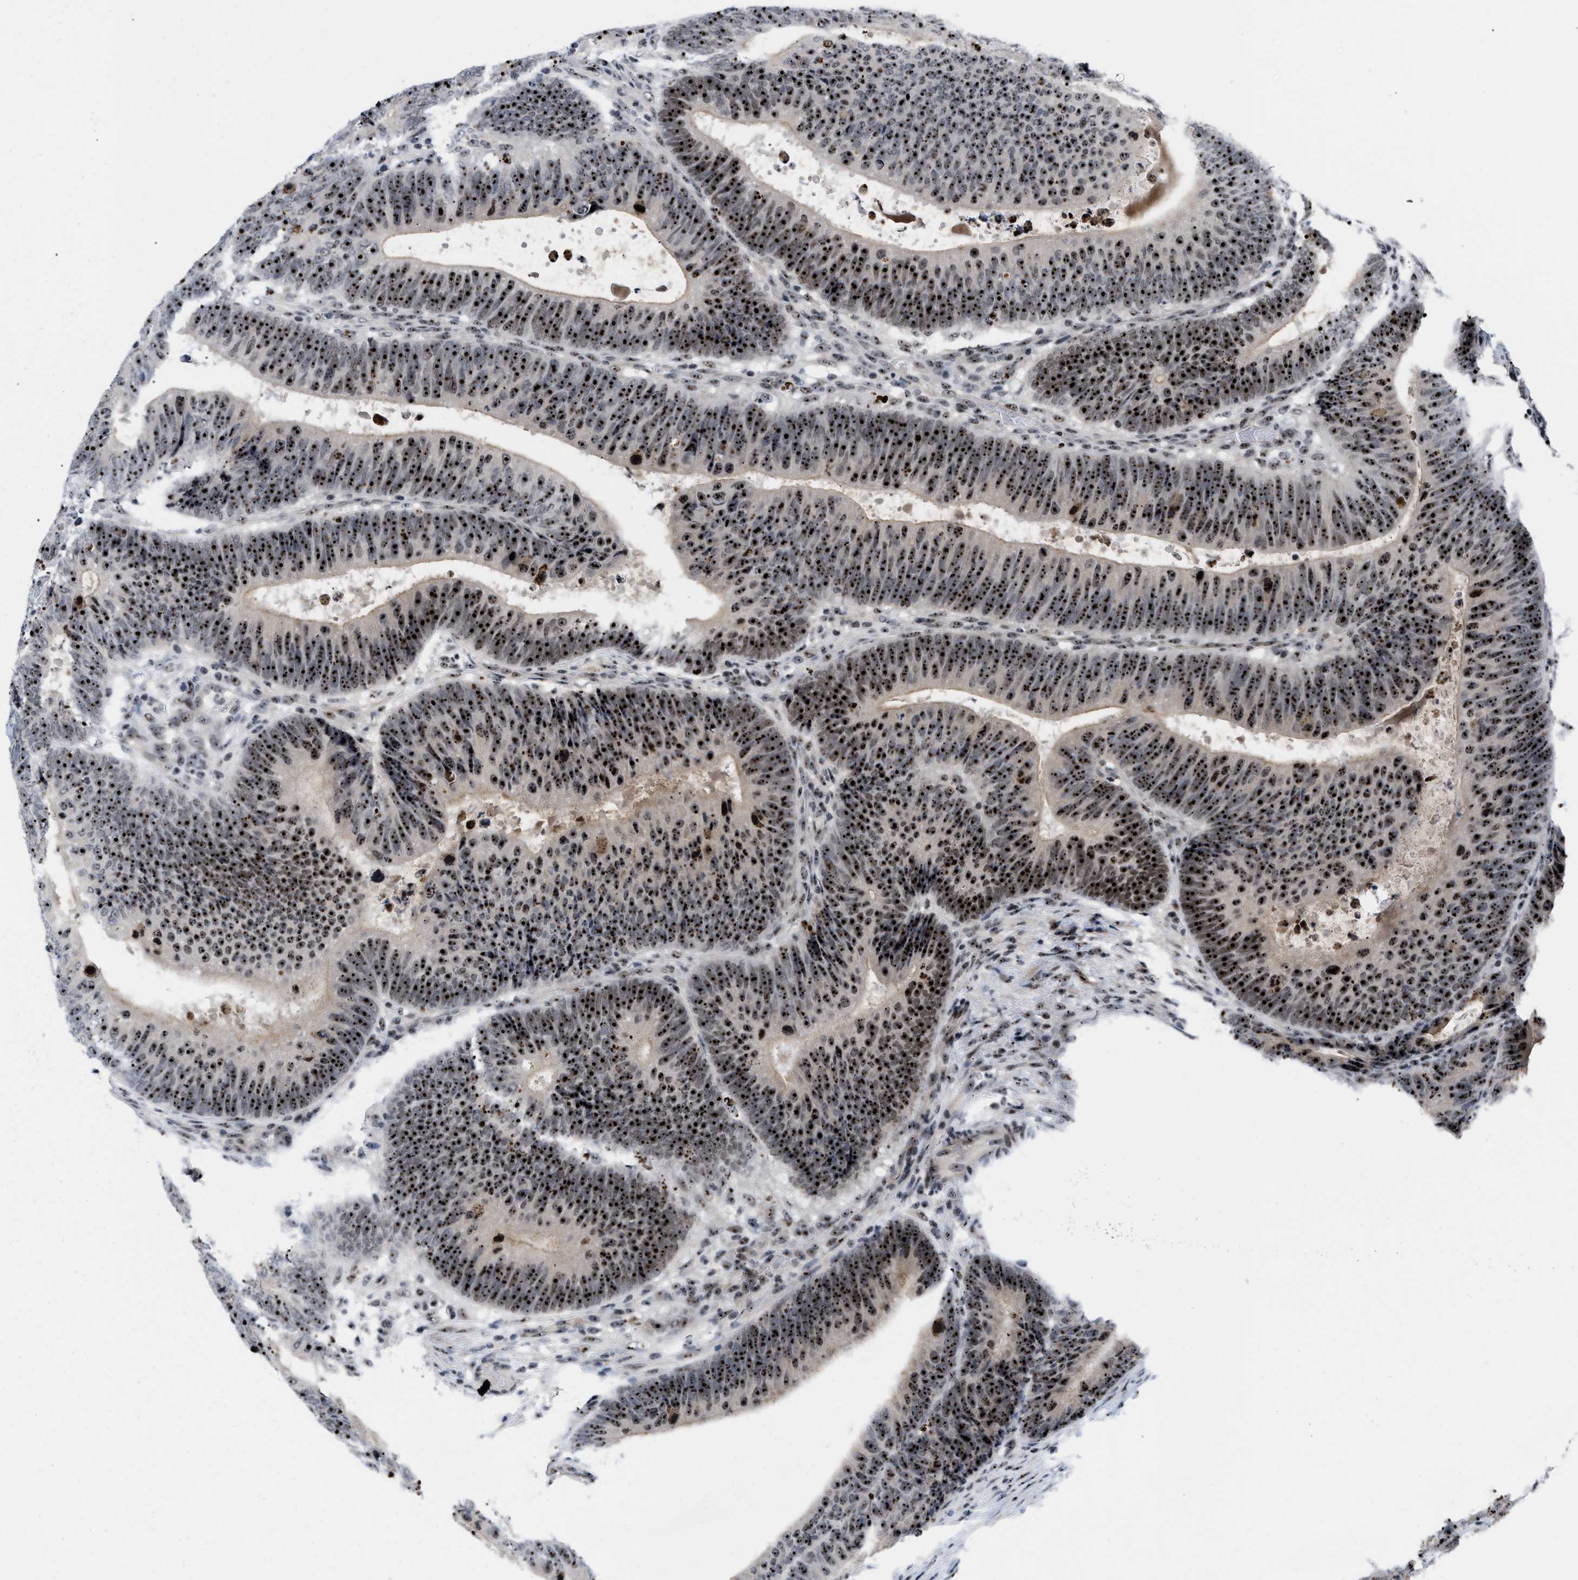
{"staining": {"intensity": "strong", "quantity": ">75%", "location": "nuclear"}, "tissue": "colorectal cancer", "cell_type": "Tumor cells", "image_type": "cancer", "snomed": [{"axis": "morphology", "description": "Adenocarcinoma, NOS"}, {"axis": "topography", "description": "Colon"}], "caption": "DAB (3,3'-diaminobenzidine) immunohistochemical staining of colorectal adenocarcinoma displays strong nuclear protein expression in approximately >75% of tumor cells.", "gene": "NOP58", "patient": {"sex": "male", "age": 56}}